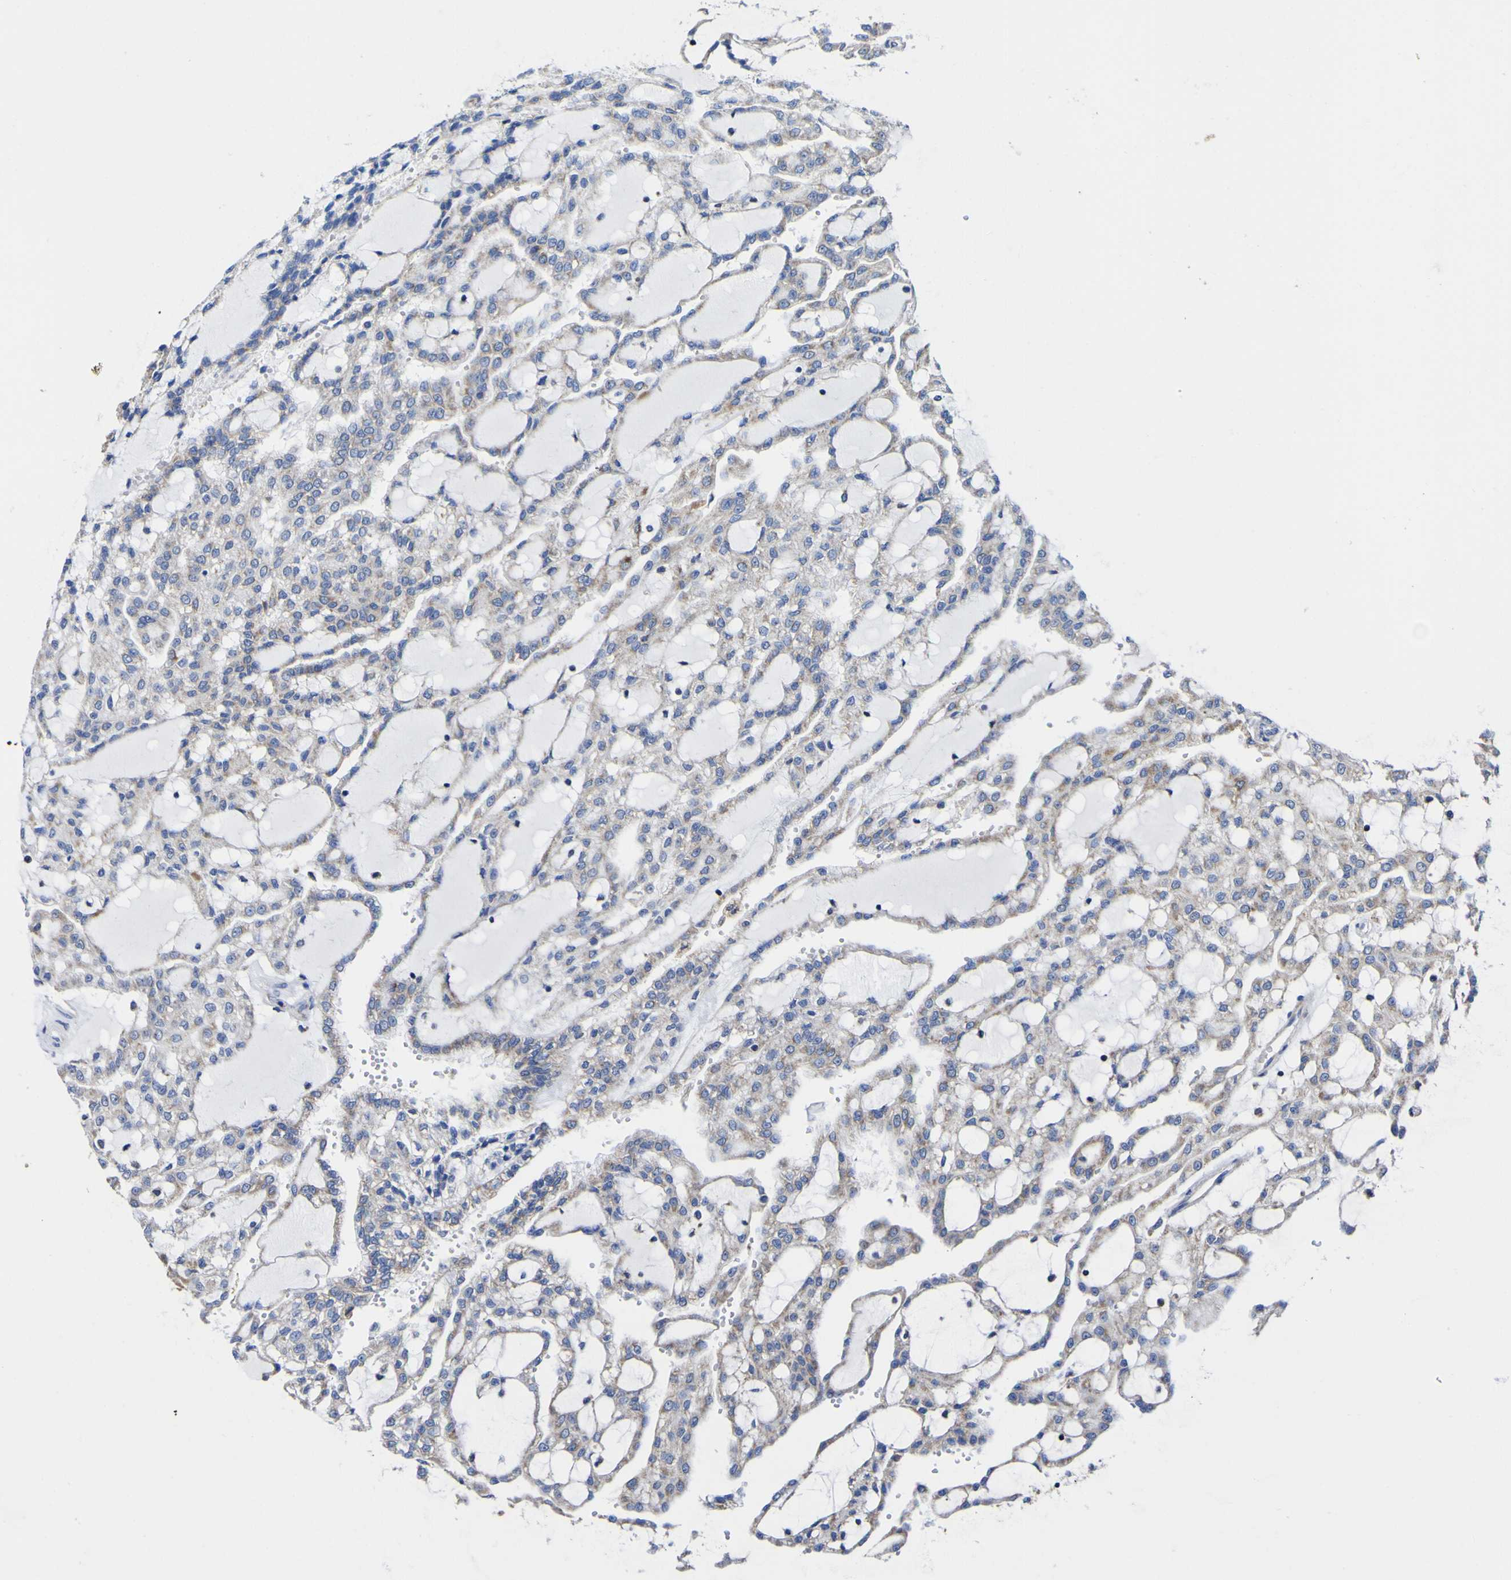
{"staining": {"intensity": "moderate", "quantity": "25%-75%", "location": "cytoplasmic/membranous"}, "tissue": "renal cancer", "cell_type": "Tumor cells", "image_type": "cancer", "snomed": [{"axis": "morphology", "description": "Adenocarcinoma, NOS"}, {"axis": "topography", "description": "Kidney"}], "caption": "Immunohistochemical staining of human renal cancer shows medium levels of moderate cytoplasmic/membranous protein positivity in approximately 25%-75% of tumor cells.", "gene": "CCDC90B", "patient": {"sex": "male", "age": 63}}